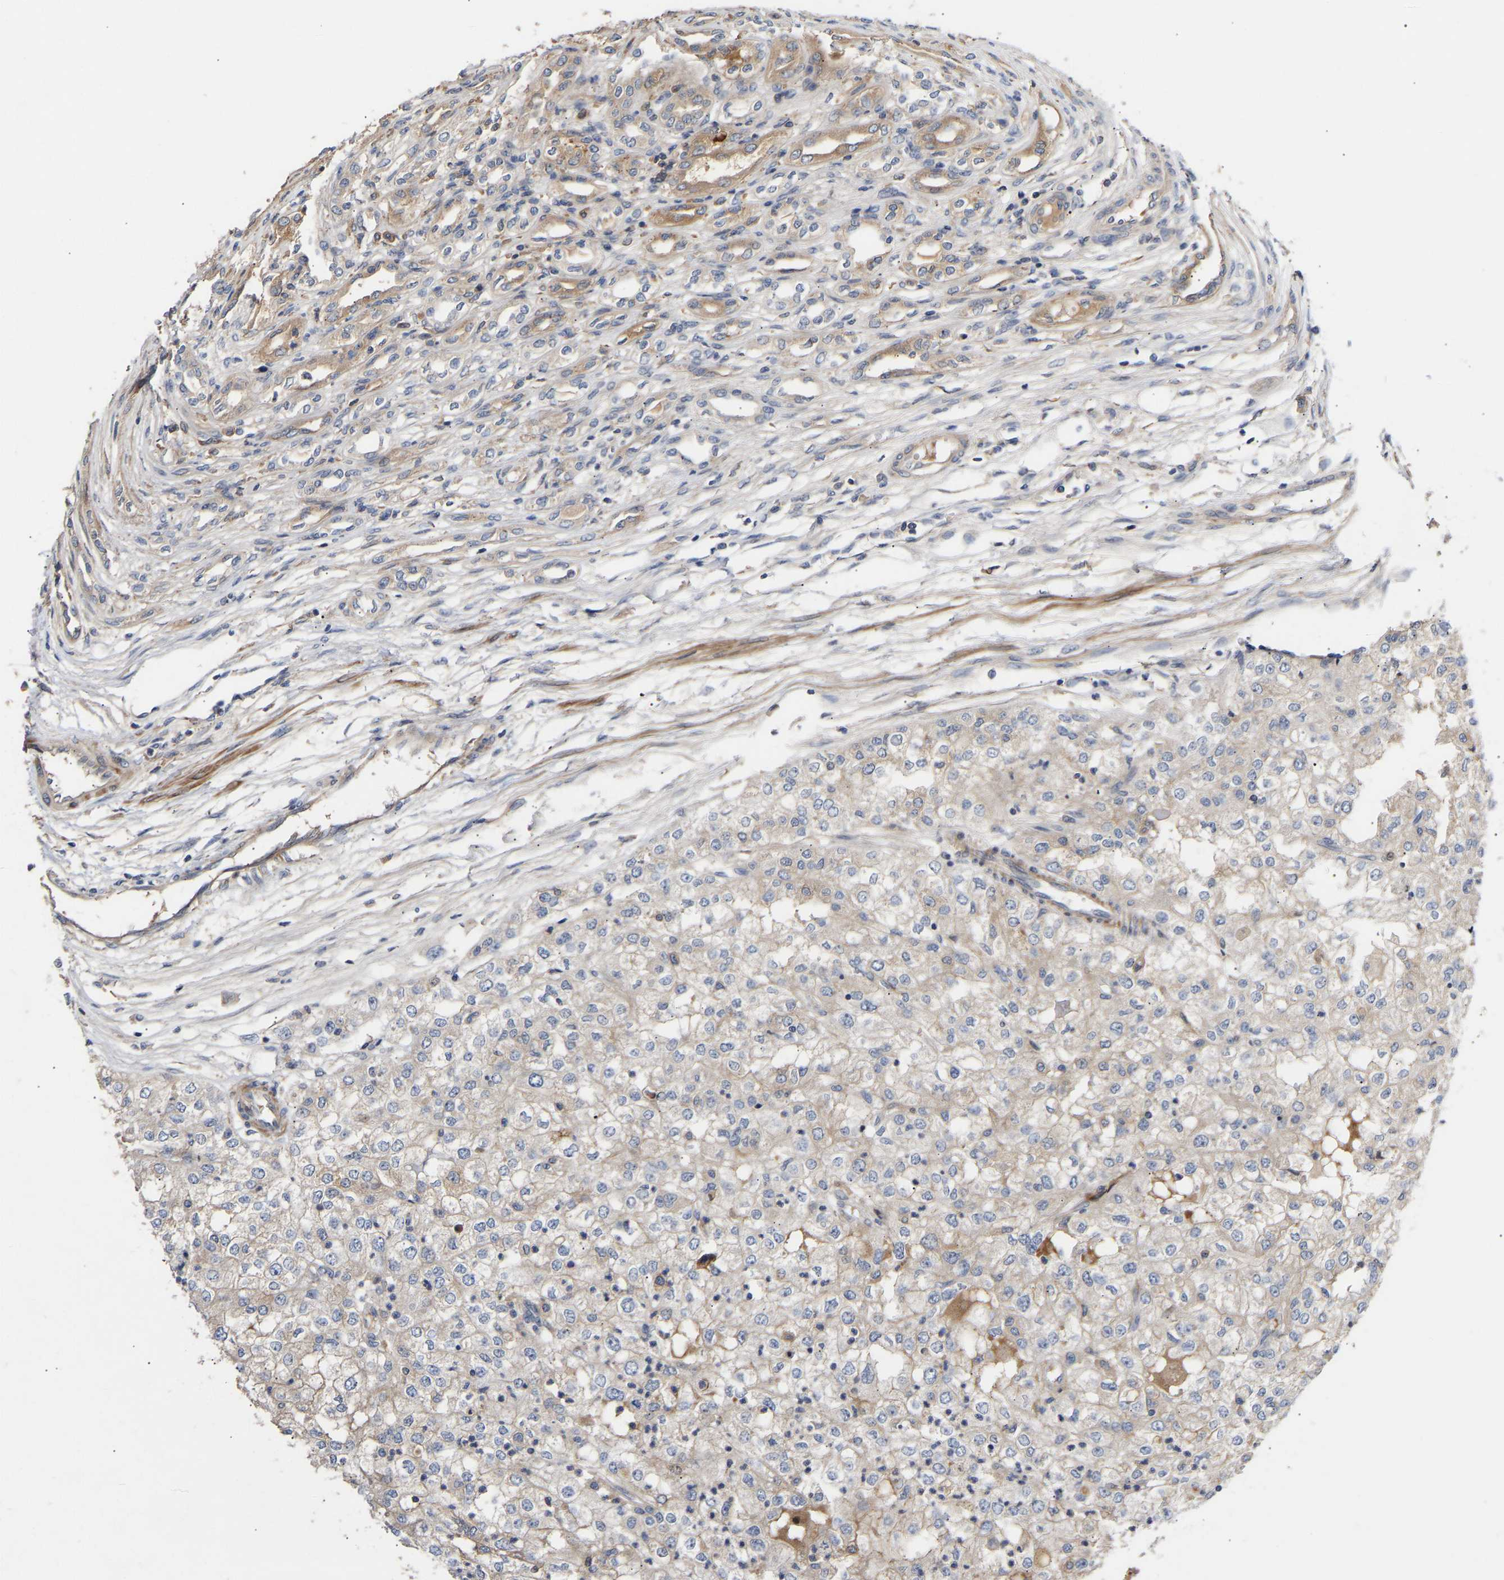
{"staining": {"intensity": "weak", "quantity": "<25%", "location": "cytoplasmic/membranous"}, "tissue": "renal cancer", "cell_type": "Tumor cells", "image_type": "cancer", "snomed": [{"axis": "morphology", "description": "Adenocarcinoma, NOS"}, {"axis": "topography", "description": "Kidney"}], "caption": "The immunohistochemistry image has no significant staining in tumor cells of adenocarcinoma (renal) tissue.", "gene": "KASH5", "patient": {"sex": "female", "age": 54}}